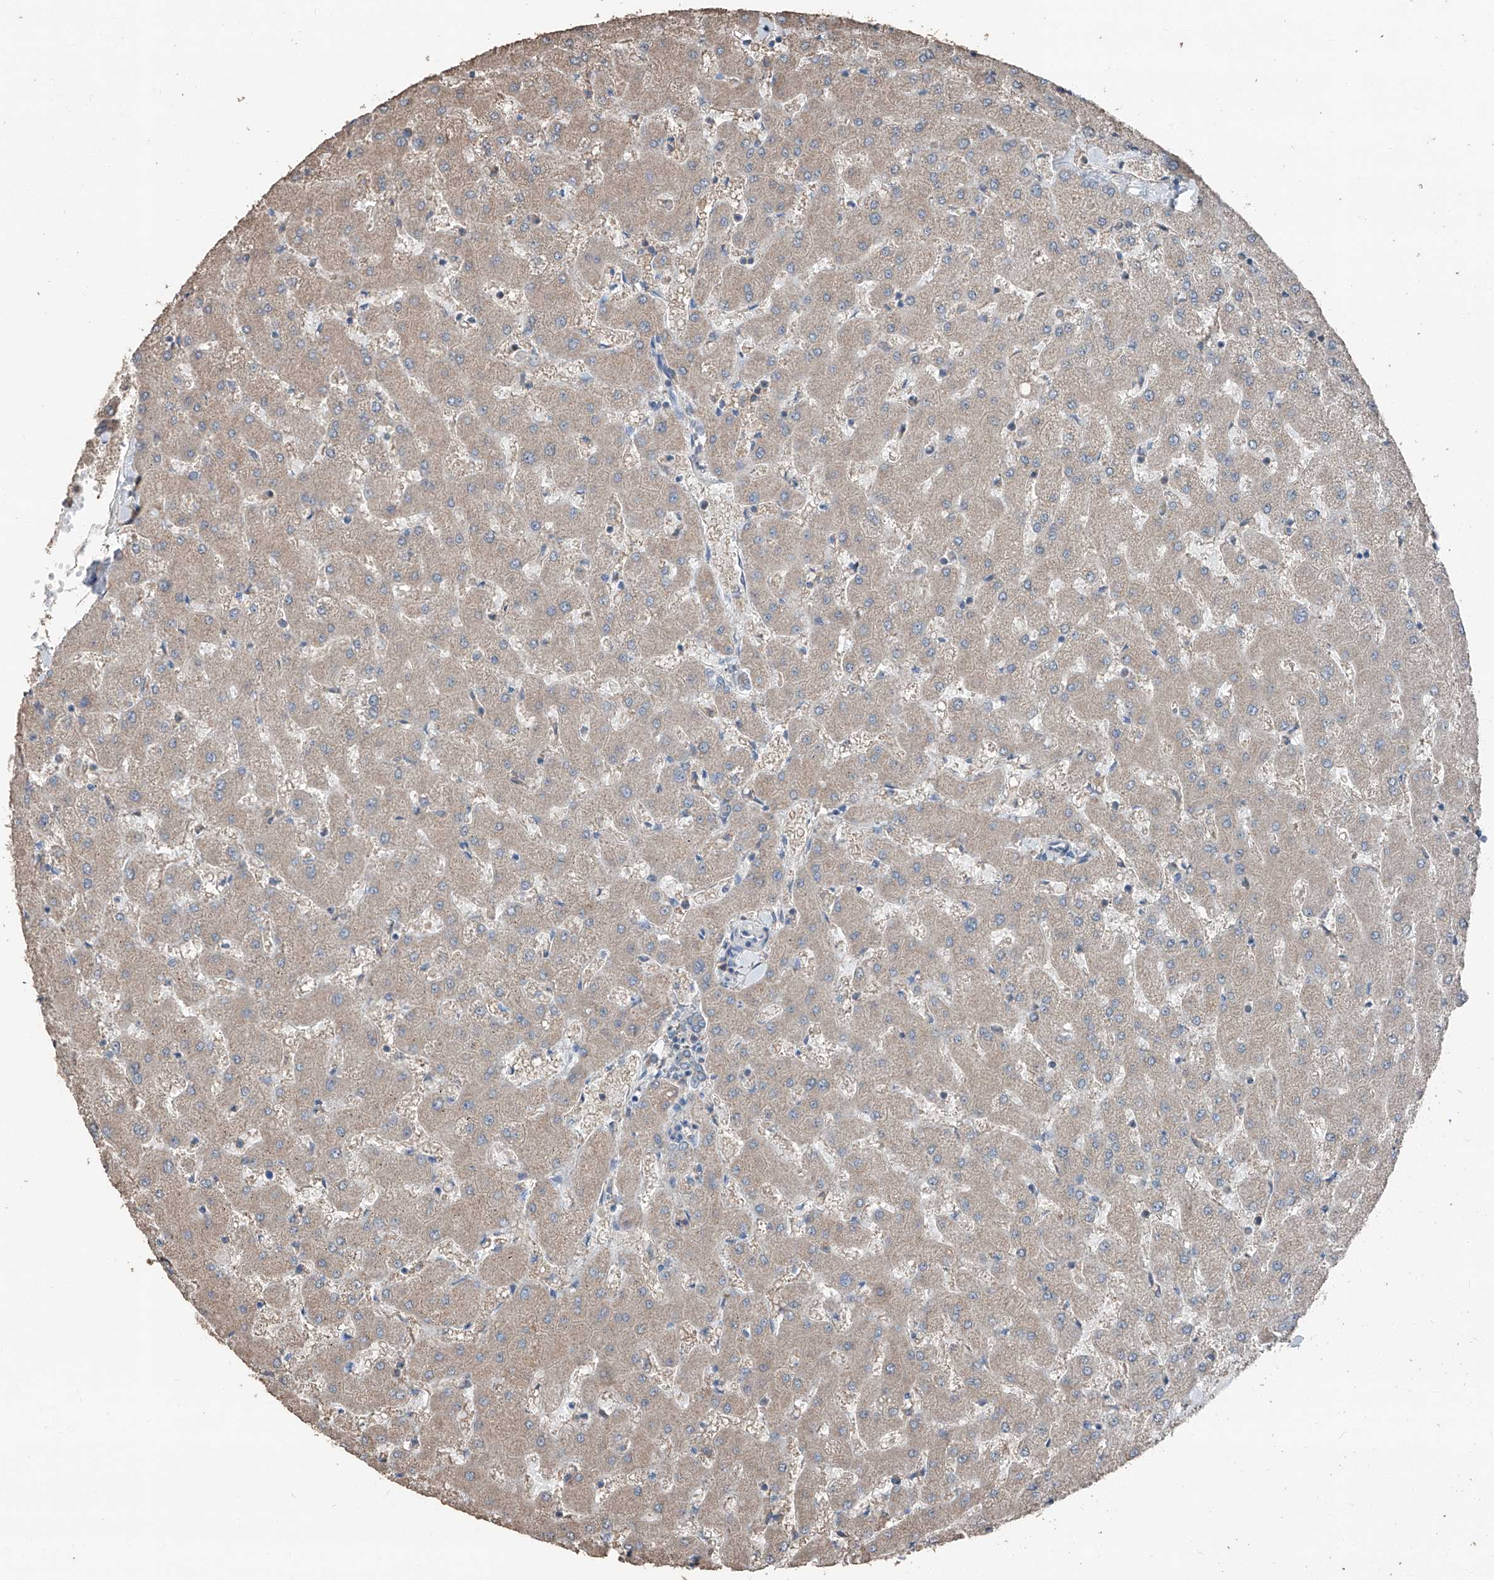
{"staining": {"intensity": "negative", "quantity": "none", "location": "none"}, "tissue": "liver", "cell_type": "Cholangiocytes", "image_type": "normal", "snomed": [{"axis": "morphology", "description": "Normal tissue, NOS"}, {"axis": "topography", "description": "Liver"}], "caption": "Cholangiocytes are negative for brown protein staining in unremarkable liver. (DAB immunohistochemistry visualized using brightfield microscopy, high magnification).", "gene": "MAMLD1", "patient": {"sex": "female", "age": 63}}